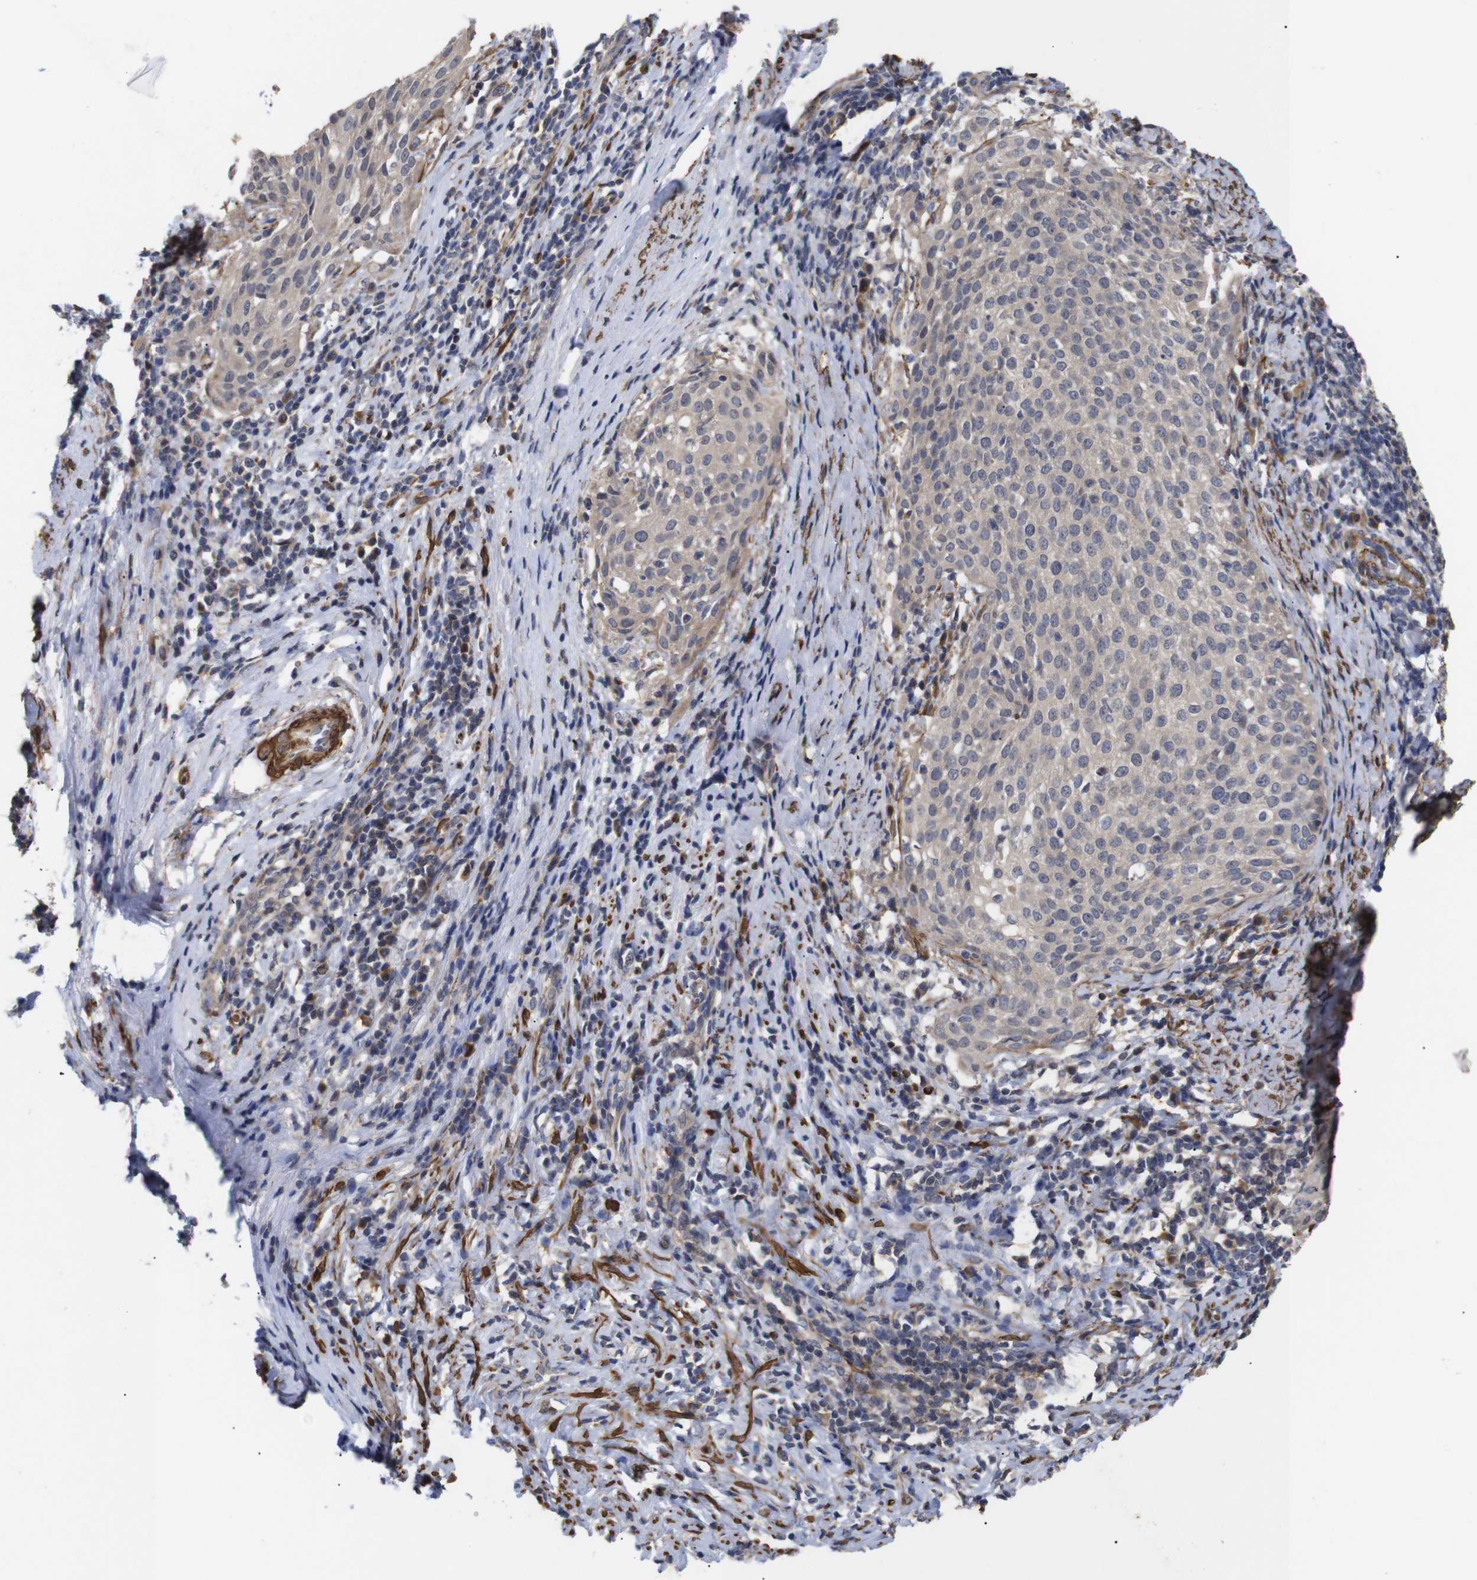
{"staining": {"intensity": "moderate", "quantity": ">75%", "location": "cytoplasmic/membranous"}, "tissue": "cervical cancer", "cell_type": "Tumor cells", "image_type": "cancer", "snomed": [{"axis": "morphology", "description": "Squamous cell carcinoma, NOS"}, {"axis": "topography", "description": "Cervix"}], "caption": "Cervical cancer (squamous cell carcinoma) was stained to show a protein in brown. There is medium levels of moderate cytoplasmic/membranous staining in approximately >75% of tumor cells. Ihc stains the protein of interest in brown and the nuclei are stained blue.", "gene": "PDLIM5", "patient": {"sex": "female", "age": 51}}